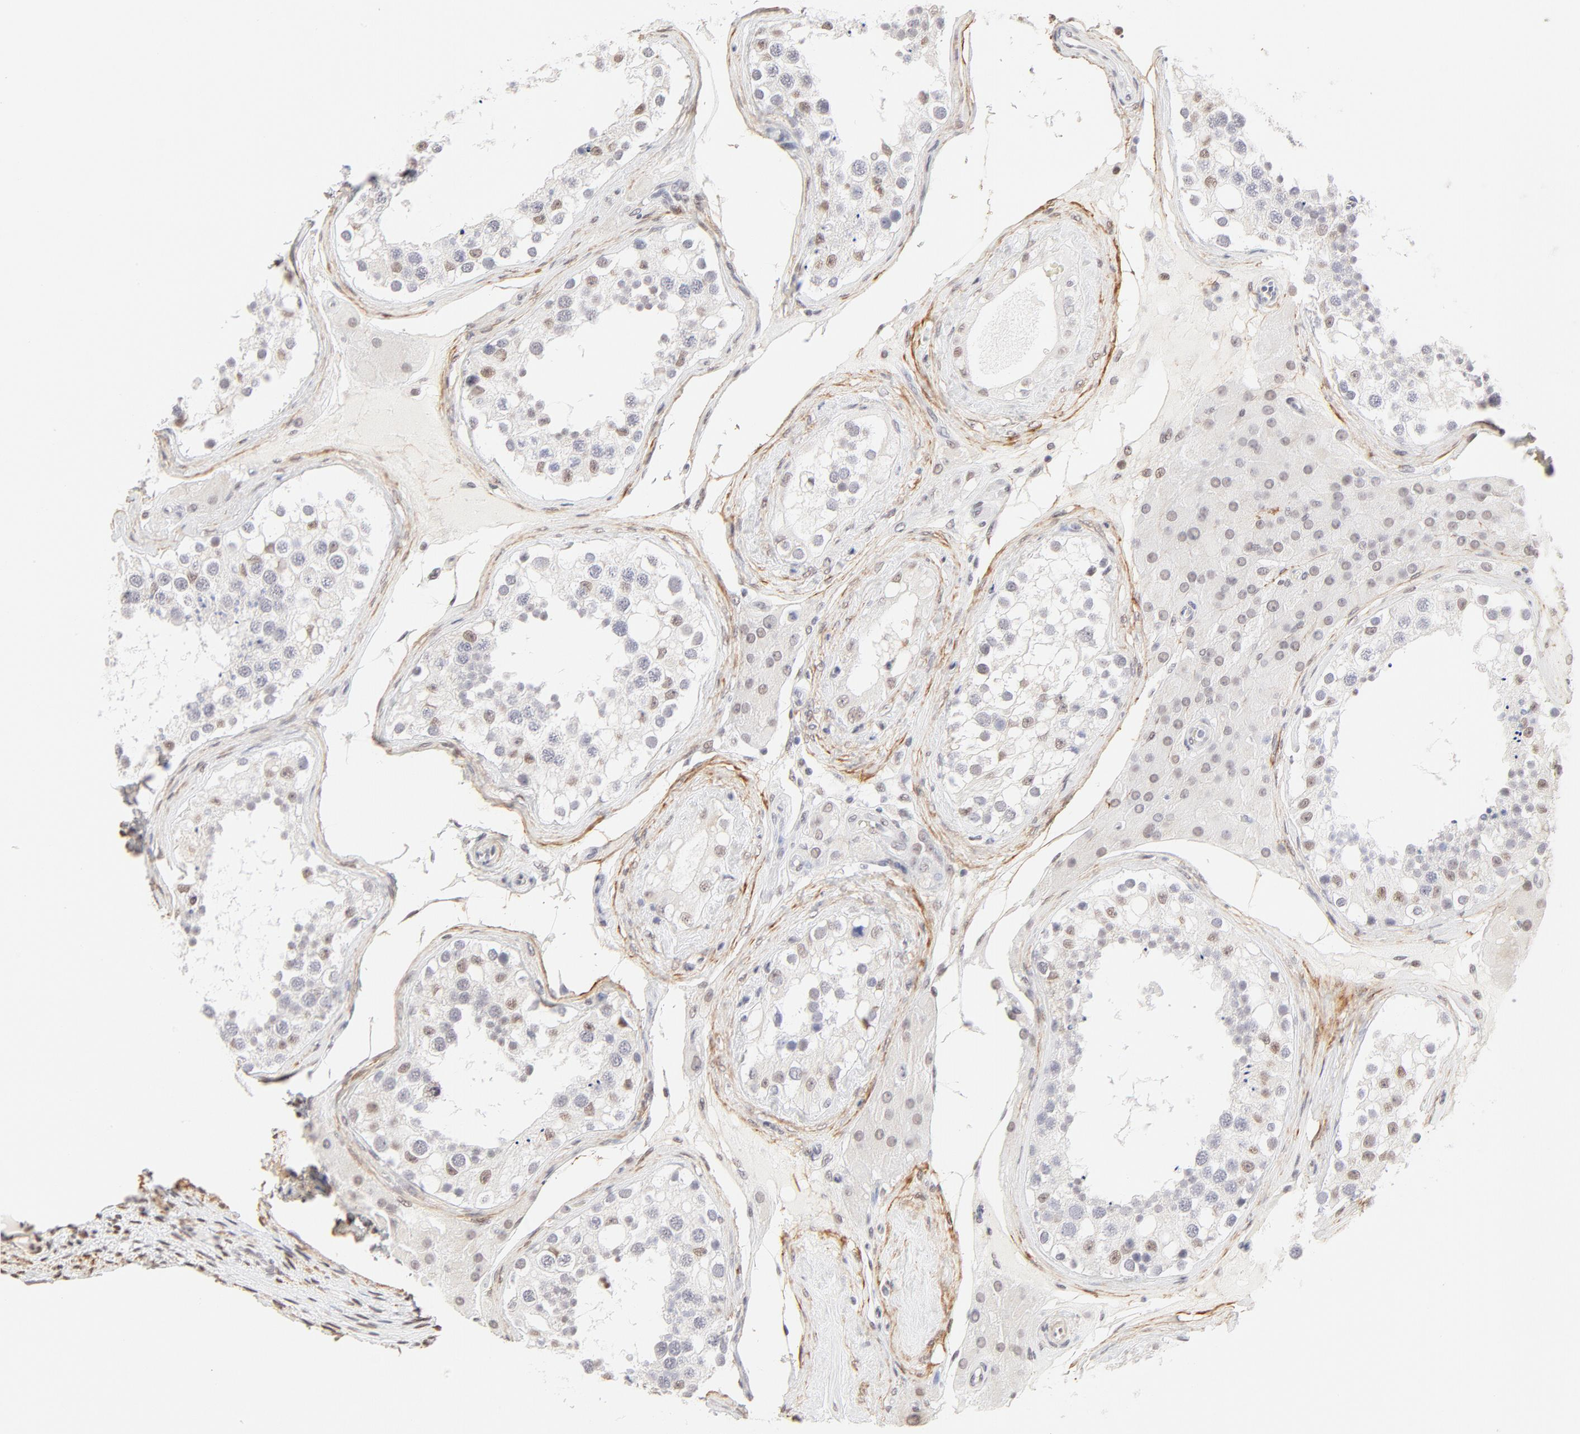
{"staining": {"intensity": "weak", "quantity": "<25%", "location": "nuclear"}, "tissue": "testis", "cell_type": "Cells in seminiferous ducts", "image_type": "normal", "snomed": [{"axis": "morphology", "description": "Normal tissue, NOS"}, {"axis": "topography", "description": "Testis"}], "caption": "High magnification brightfield microscopy of normal testis stained with DAB (brown) and counterstained with hematoxylin (blue): cells in seminiferous ducts show no significant positivity. The staining is performed using DAB (3,3'-diaminobenzidine) brown chromogen with nuclei counter-stained in using hematoxylin.", "gene": "PBX1", "patient": {"sex": "male", "age": 68}}